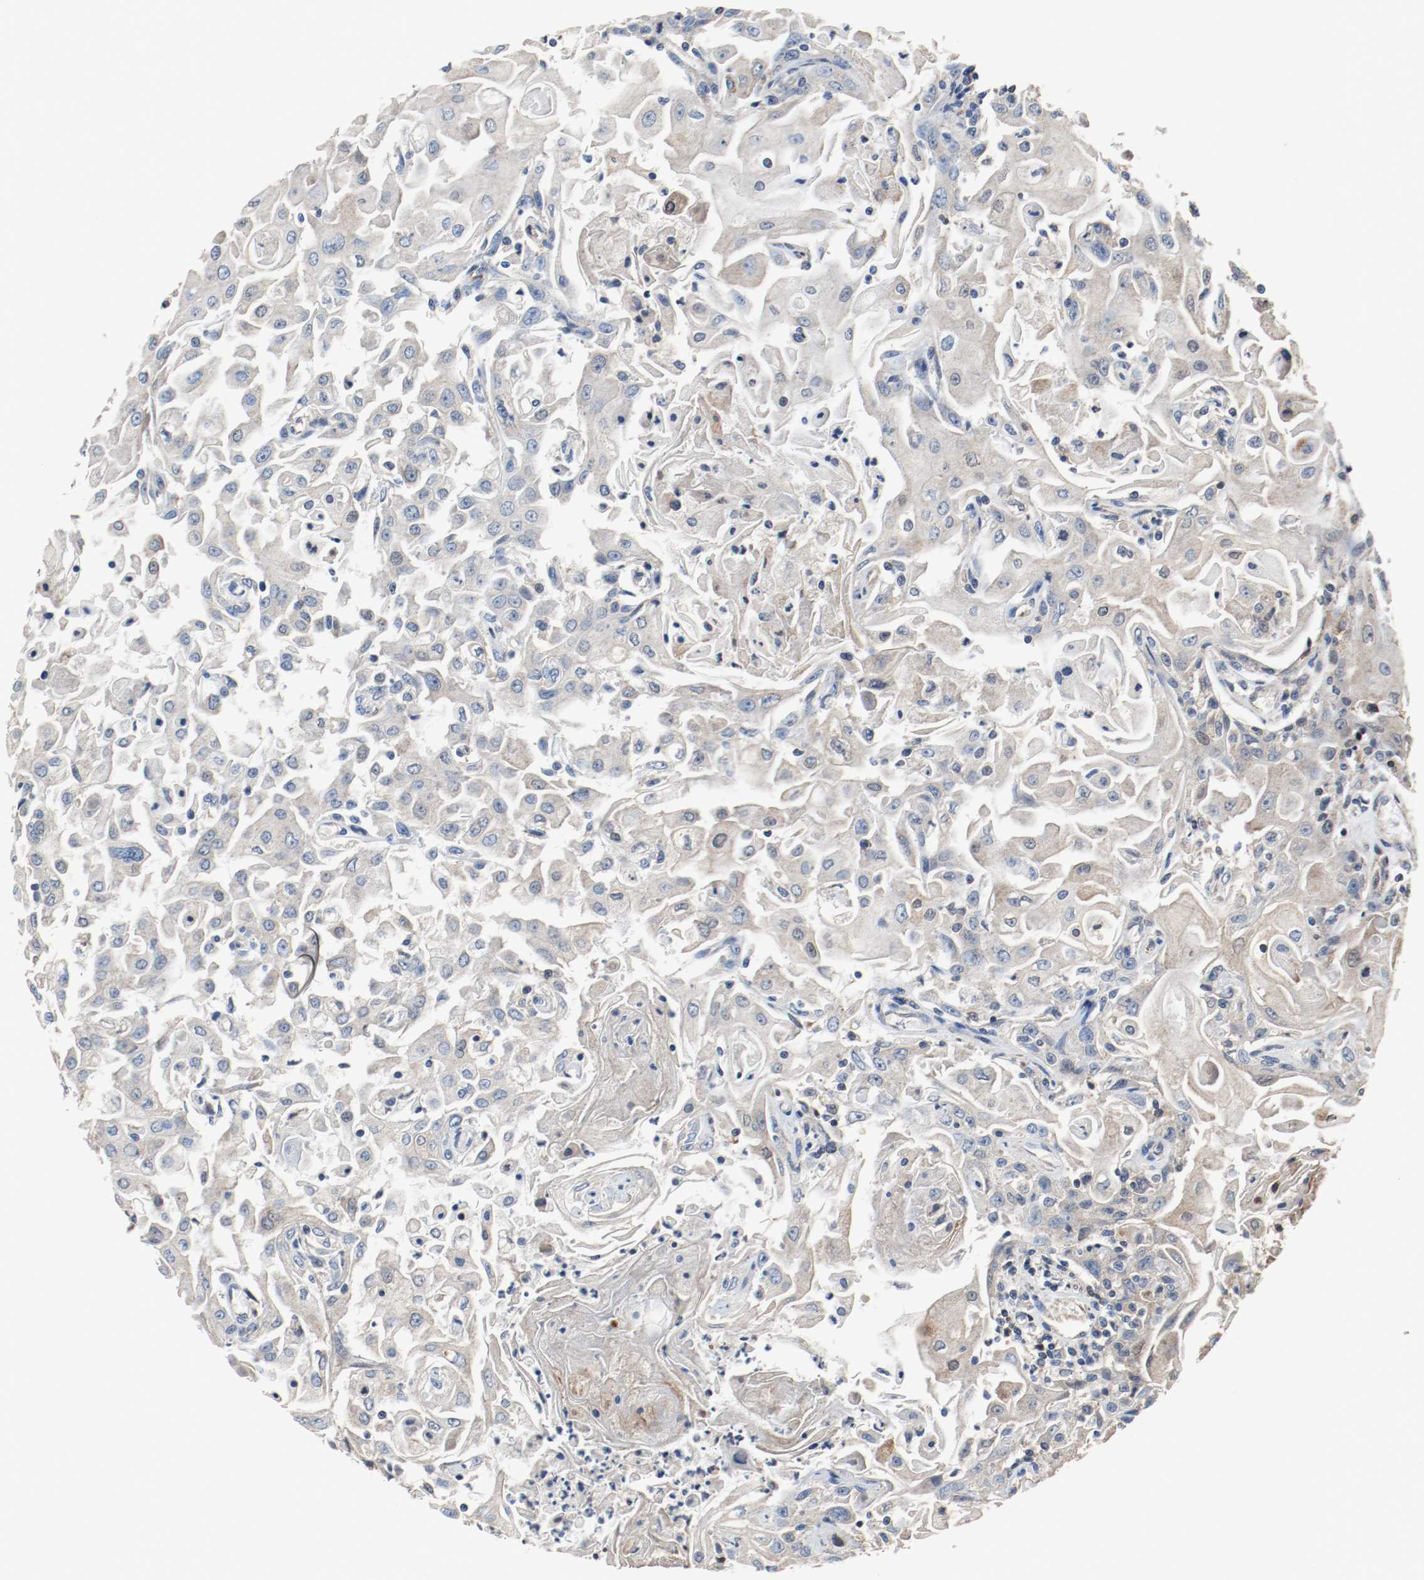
{"staining": {"intensity": "moderate", "quantity": "<25%", "location": "cytoplasmic/membranous"}, "tissue": "head and neck cancer", "cell_type": "Tumor cells", "image_type": "cancer", "snomed": [{"axis": "morphology", "description": "Squamous cell carcinoma, NOS"}, {"axis": "topography", "description": "Oral tissue"}, {"axis": "topography", "description": "Head-Neck"}], "caption": "Head and neck cancer stained for a protein demonstrates moderate cytoplasmic/membranous positivity in tumor cells.", "gene": "TUBA3D", "patient": {"sex": "female", "age": 76}}